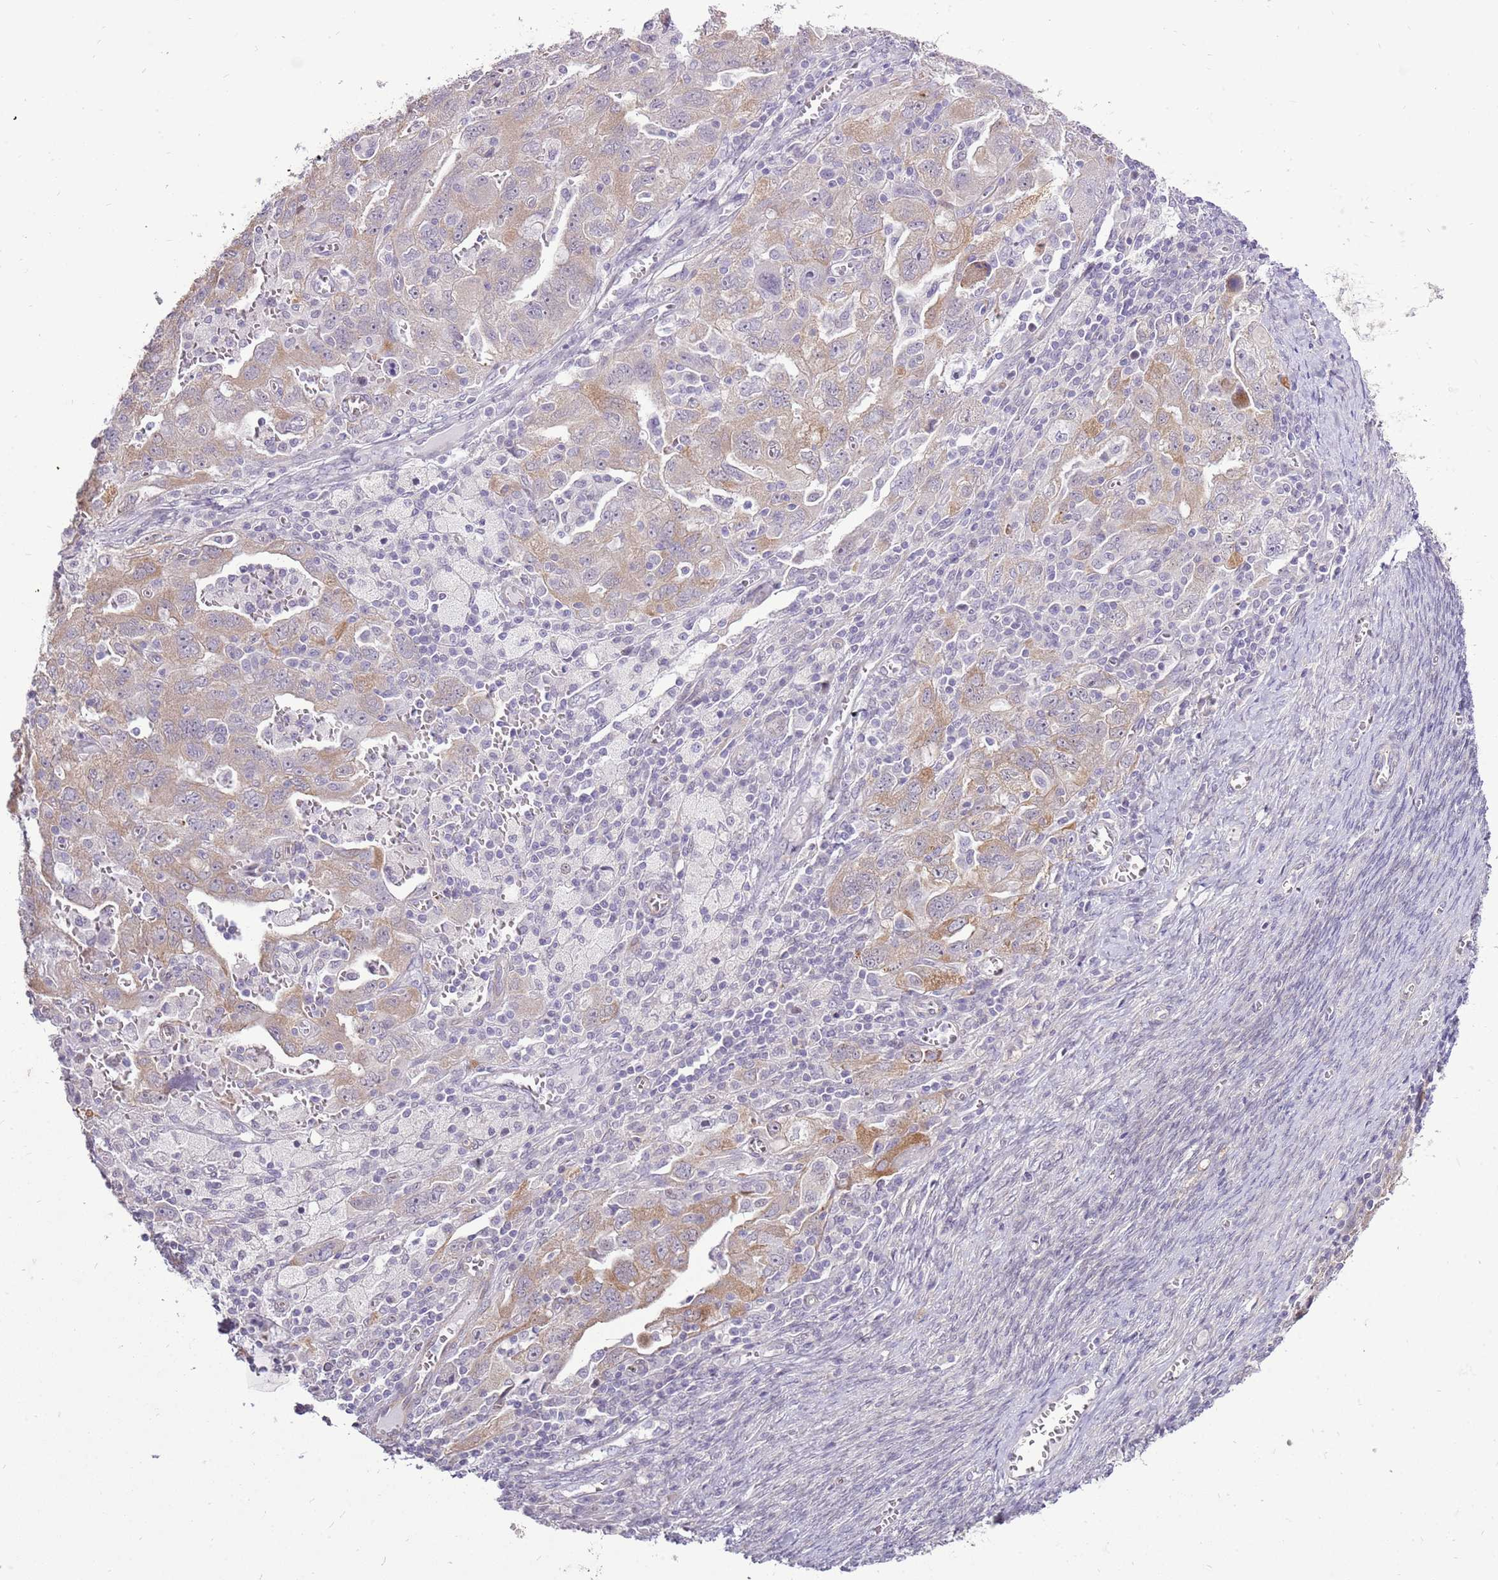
{"staining": {"intensity": "weak", "quantity": ">75%", "location": "cytoplasmic/membranous"}, "tissue": "ovarian cancer", "cell_type": "Tumor cells", "image_type": "cancer", "snomed": [{"axis": "morphology", "description": "Carcinoma, NOS"}, {"axis": "morphology", "description": "Cystadenocarcinoma, serous, NOS"}, {"axis": "topography", "description": "Ovary"}], "caption": "An immunohistochemistry (IHC) image of tumor tissue is shown. Protein staining in brown highlights weak cytoplasmic/membranous positivity in carcinoma (ovarian) within tumor cells.", "gene": "UGGT2", "patient": {"sex": "female", "age": 69}}